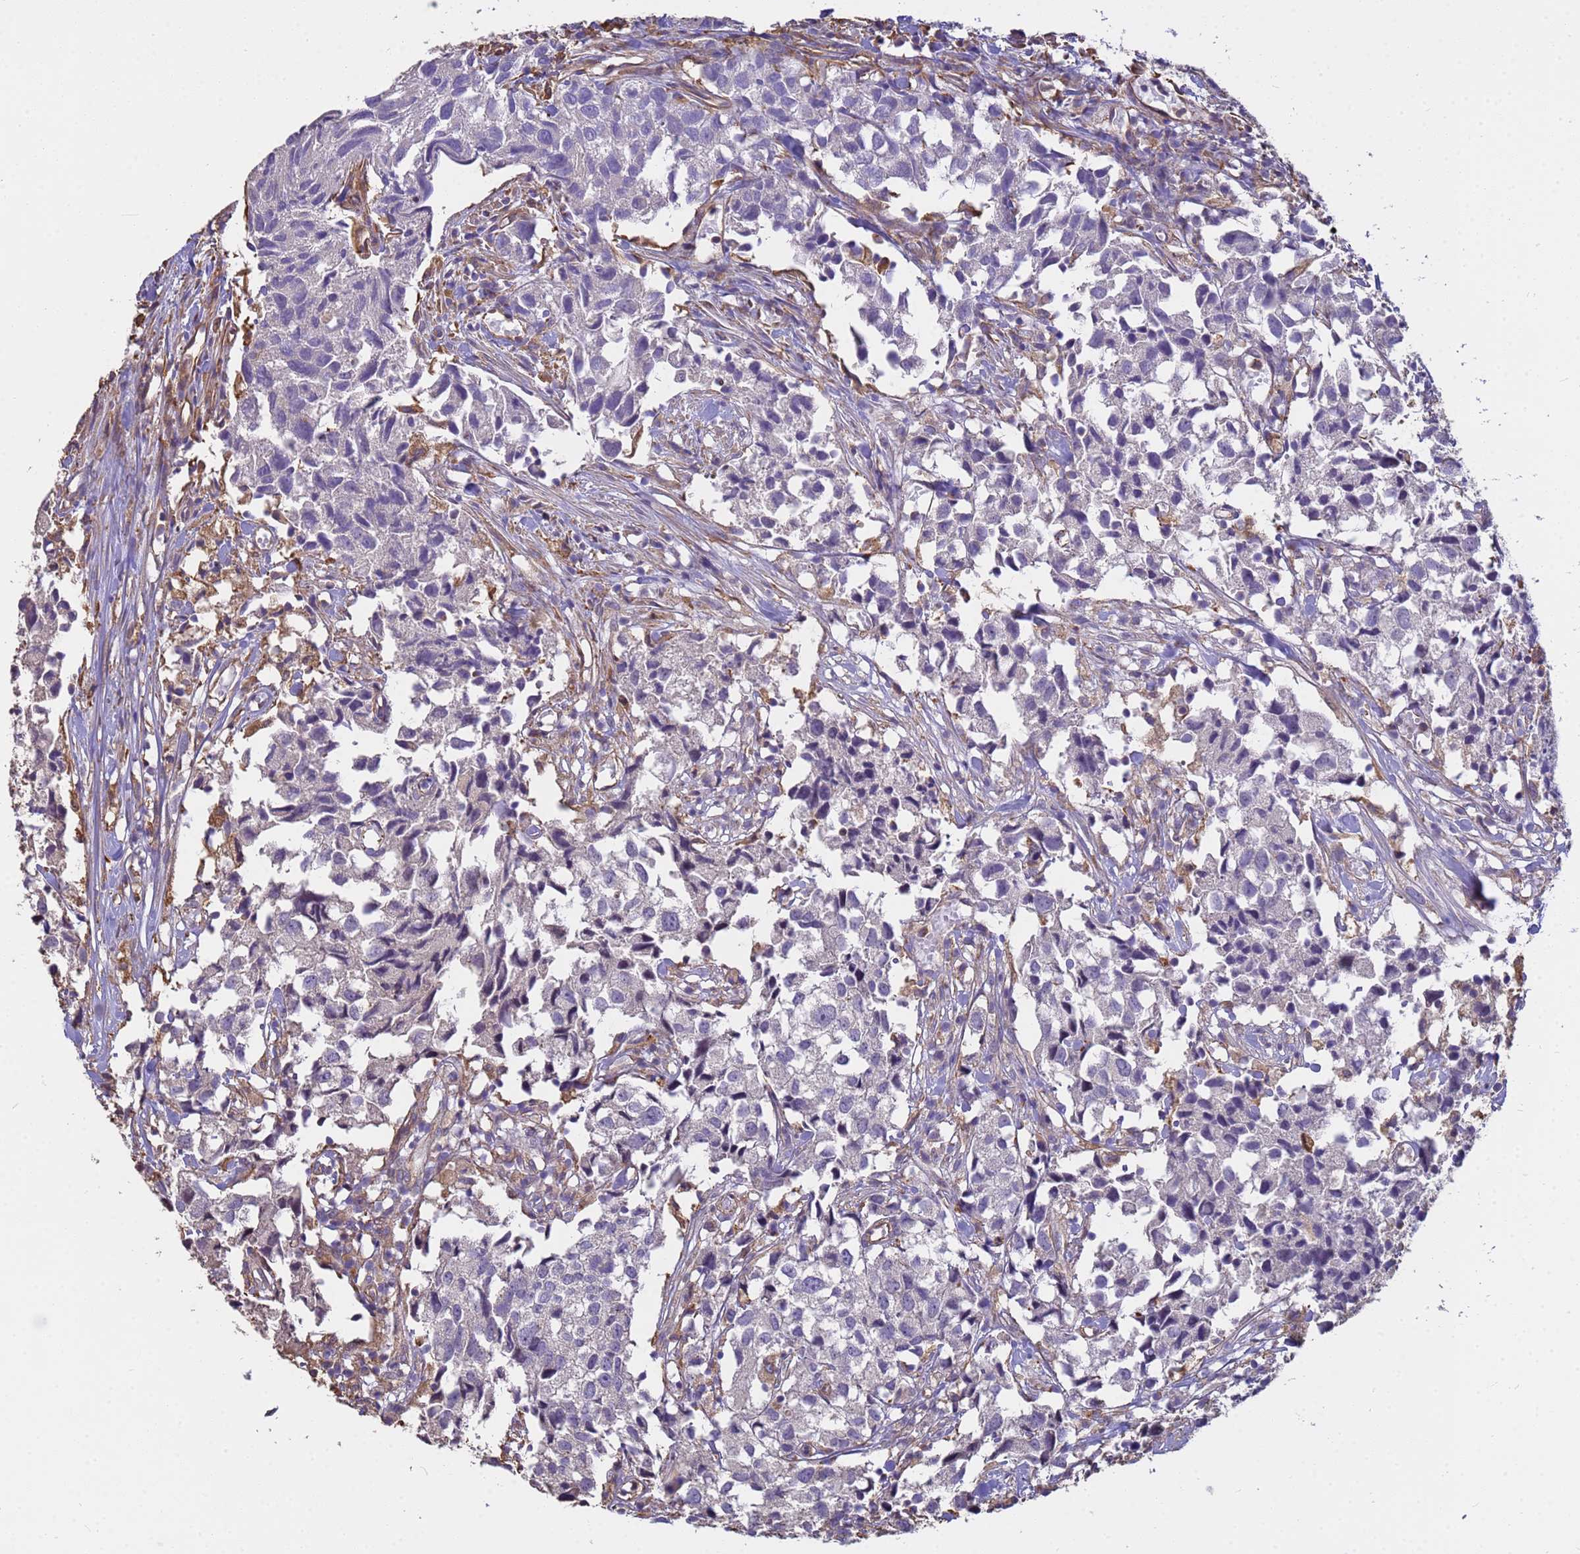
{"staining": {"intensity": "negative", "quantity": "none", "location": "none"}, "tissue": "urothelial cancer", "cell_type": "Tumor cells", "image_type": "cancer", "snomed": [{"axis": "morphology", "description": "Urothelial carcinoma, High grade"}, {"axis": "topography", "description": "Urinary bladder"}], "caption": "Tumor cells are negative for brown protein staining in urothelial cancer.", "gene": "TCEAL3", "patient": {"sex": "female", "age": 75}}